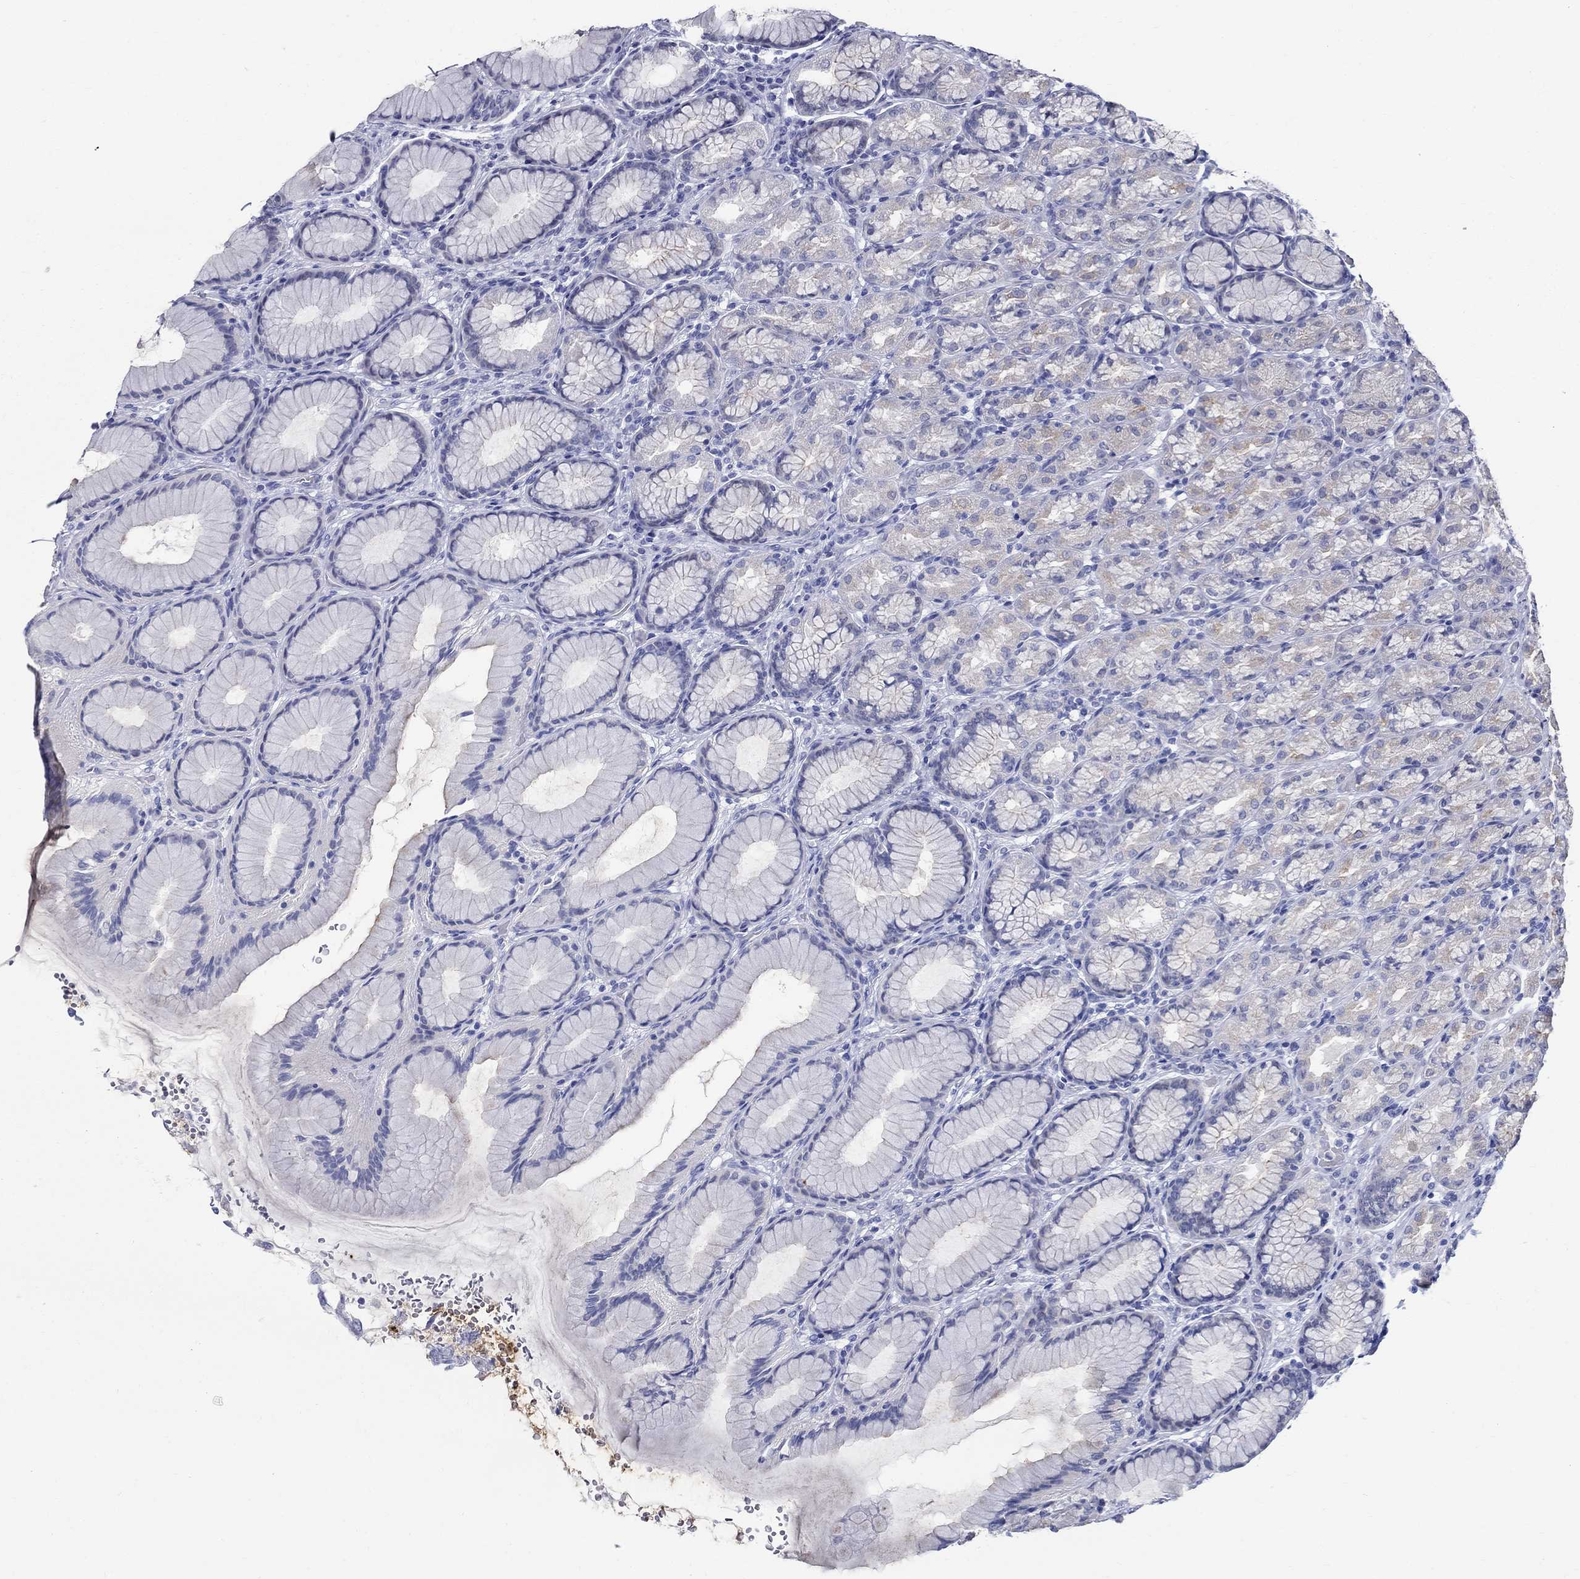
{"staining": {"intensity": "negative", "quantity": "none", "location": "none"}, "tissue": "stomach", "cell_type": "Glandular cells", "image_type": "normal", "snomed": [{"axis": "morphology", "description": "Normal tissue, NOS"}, {"axis": "morphology", "description": "Adenocarcinoma, NOS"}, {"axis": "topography", "description": "Stomach"}], "caption": "Immunohistochemistry of normal stomach shows no positivity in glandular cells.", "gene": "BSPRY", "patient": {"sex": "female", "age": 79}}